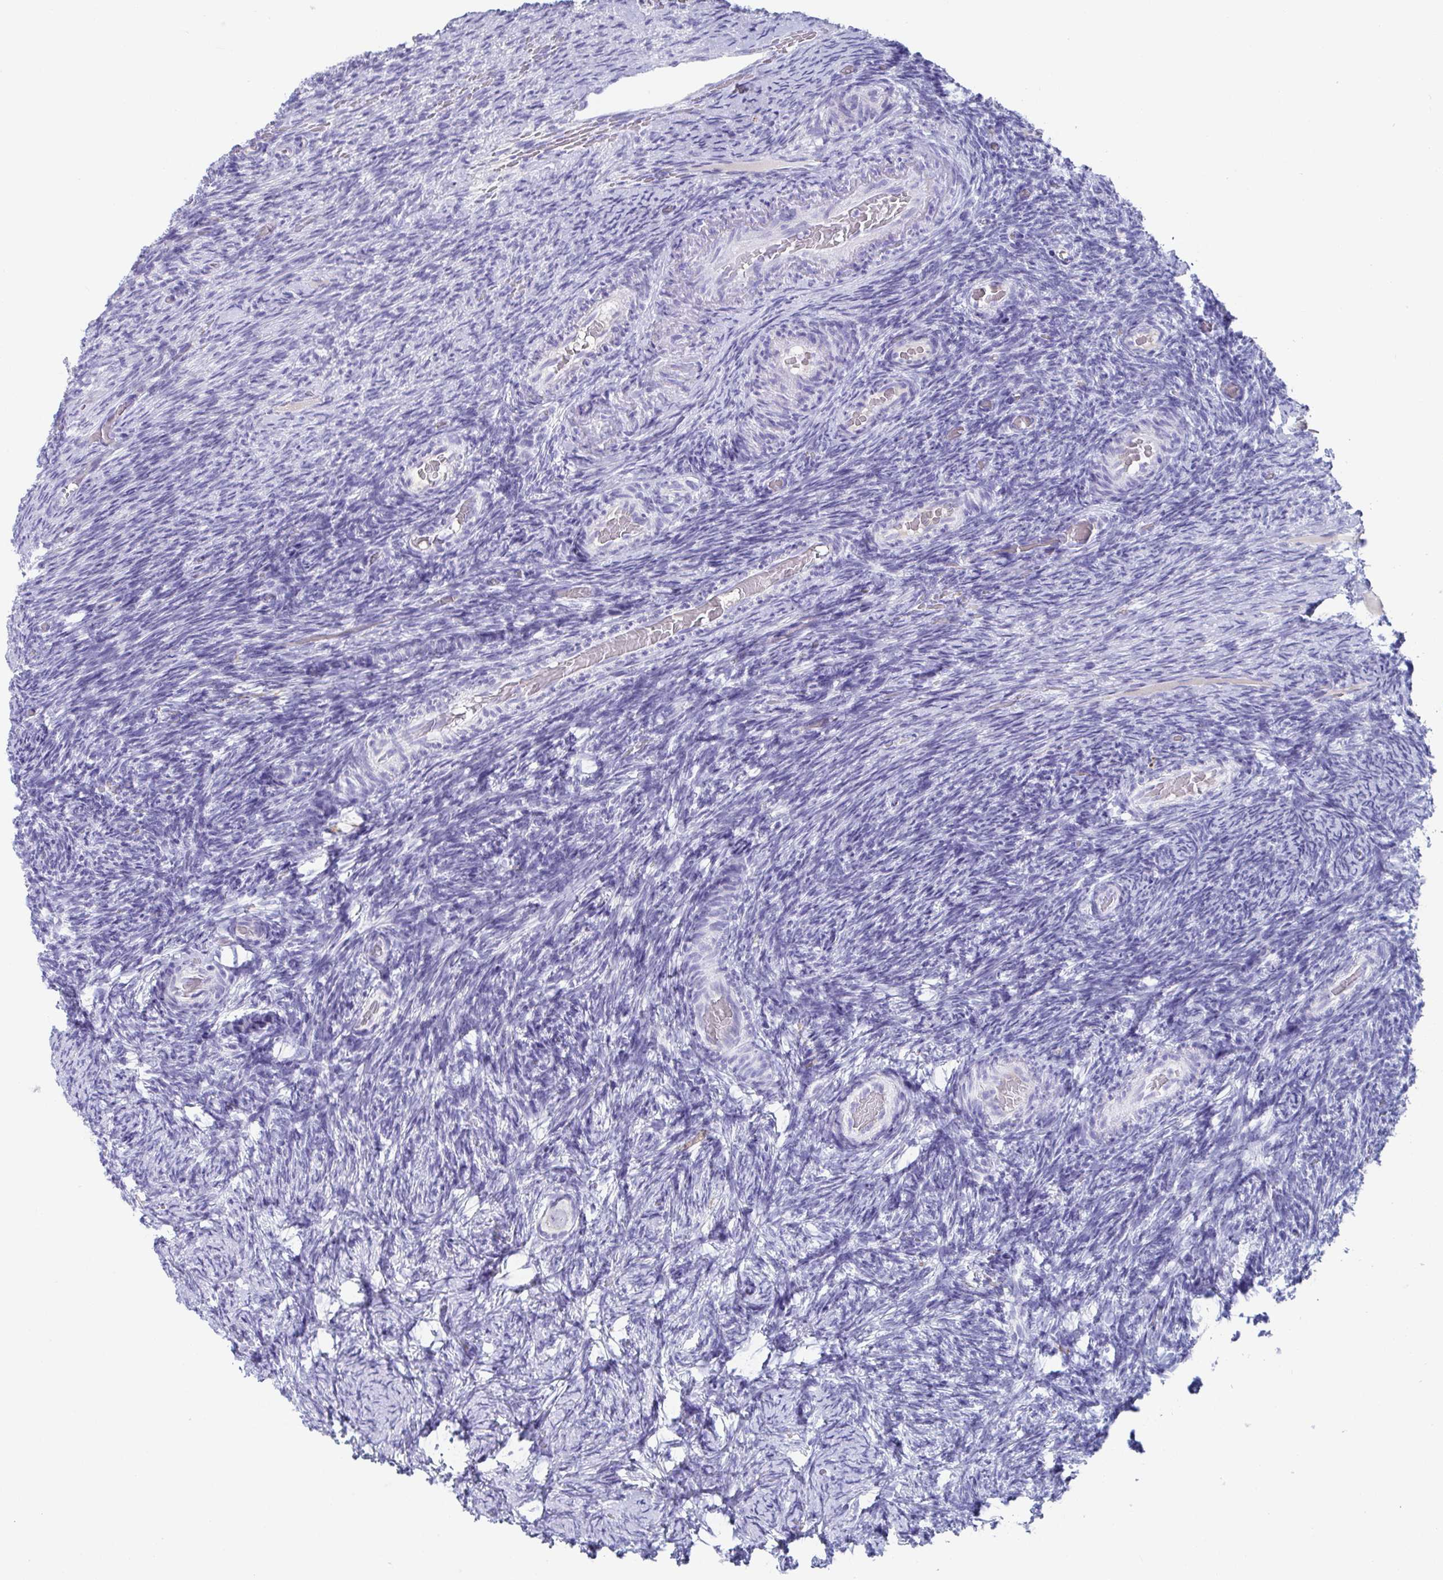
{"staining": {"intensity": "negative", "quantity": "none", "location": "none"}, "tissue": "ovary", "cell_type": "Follicle cells", "image_type": "normal", "snomed": [{"axis": "morphology", "description": "Normal tissue, NOS"}, {"axis": "topography", "description": "Ovary"}], "caption": "High power microscopy histopathology image of an immunohistochemistry (IHC) image of unremarkable ovary, revealing no significant staining in follicle cells.", "gene": "PLA2G1B", "patient": {"sex": "female", "age": 34}}